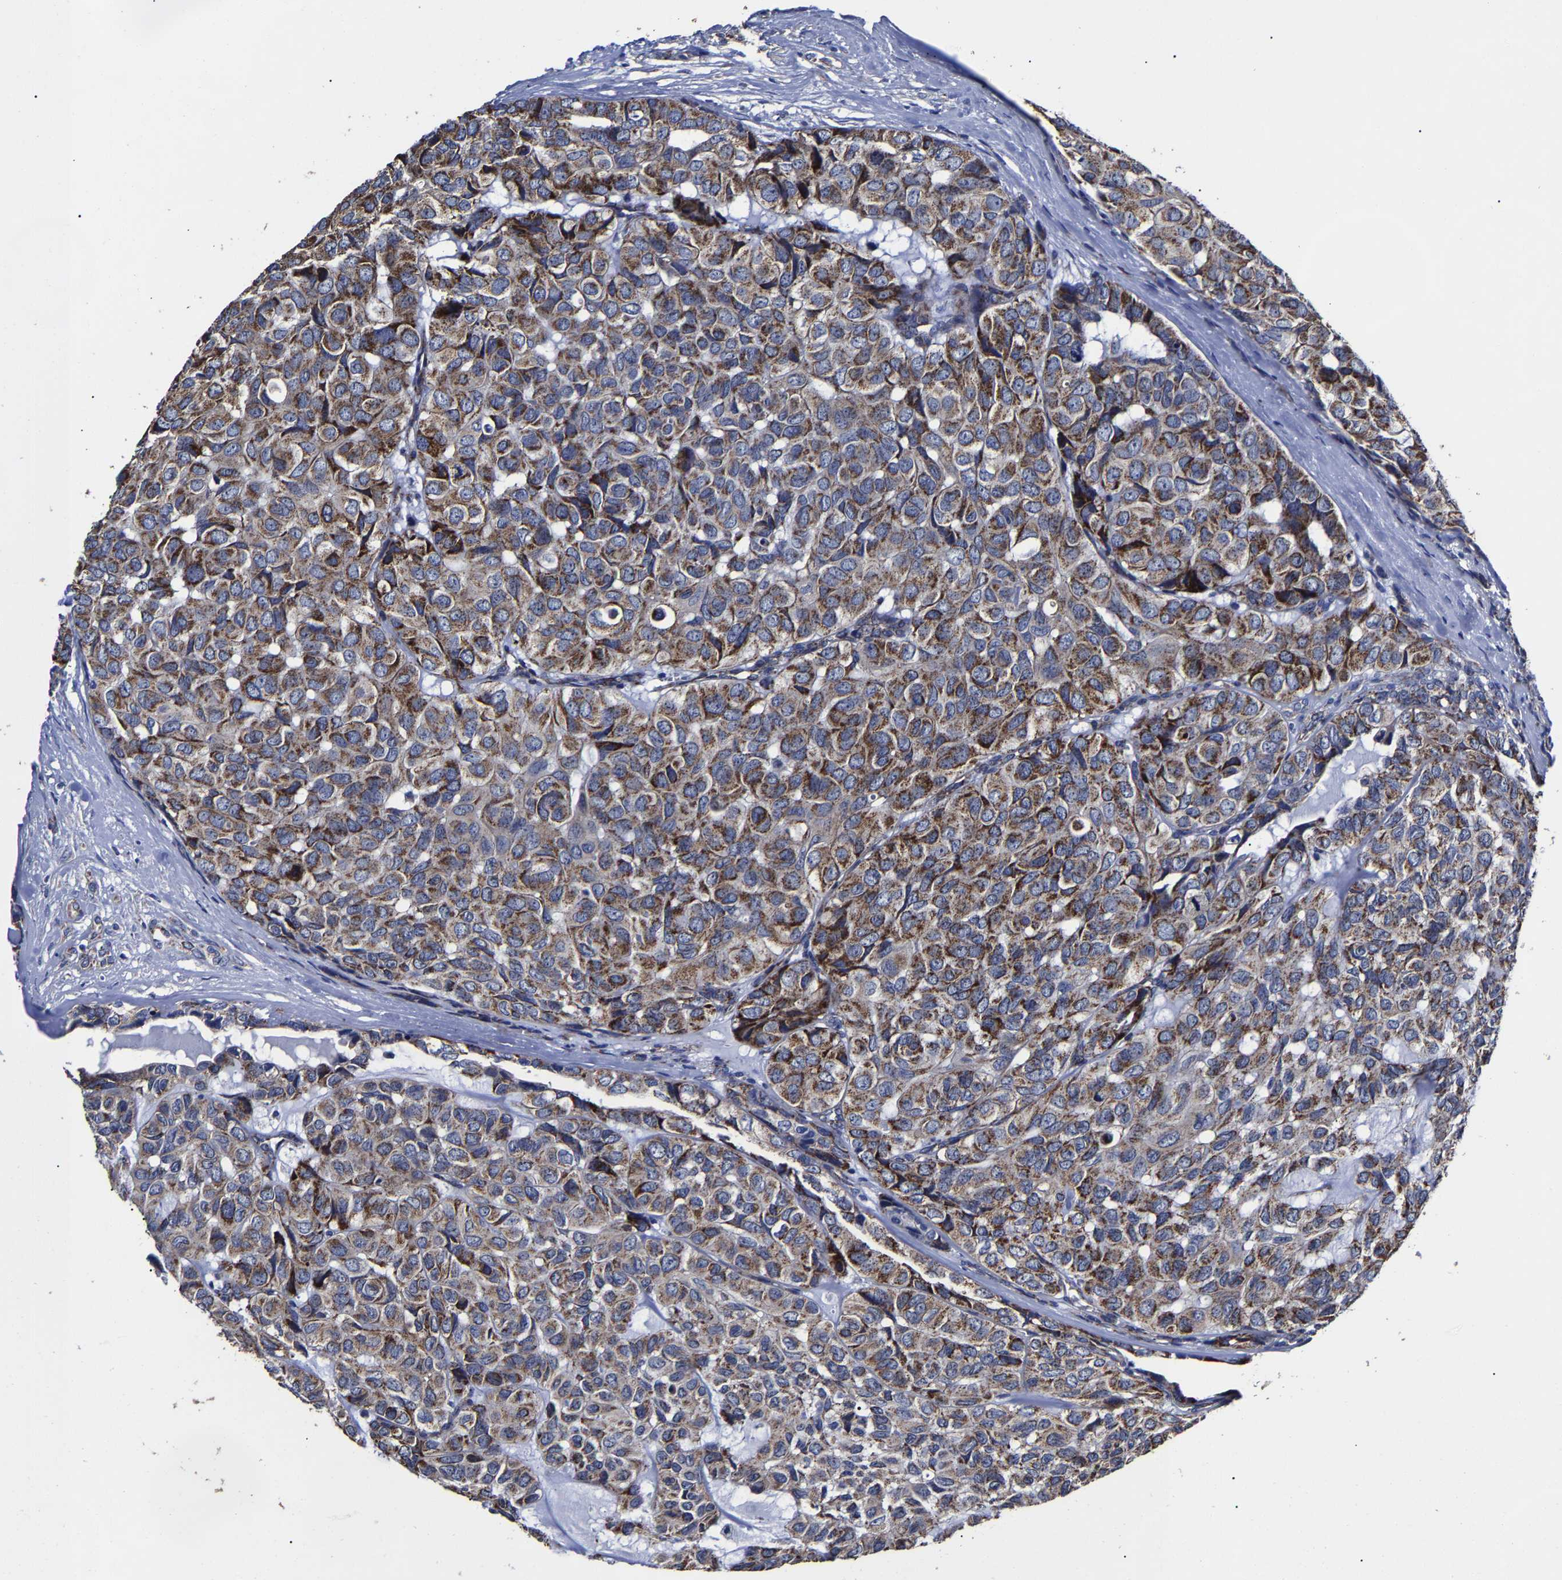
{"staining": {"intensity": "moderate", "quantity": ">75%", "location": "cytoplasmic/membranous"}, "tissue": "head and neck cancer", "cell_type": "Tumor cells", "image_type": "cancer", "snomed": [{"axis": "morphology", "description": "Adenocarcinoma, NOS"}, {"axis": "topography", "description": "Salivary gland, NOS"}, {"axis": "topography", "description": "Head-Neck"}], "caption": "Head and neck cancer (adenocarcinoma) was stained to show a protein in brown. There is medium levels of moderate cytoplasmic/membranous staining in about >75% of tumor cells. The staining is performed using DAB (3,3'-diaminobenzidine) brown chromogen to label protein expression. The nuclei are counter-stained blue using hematoxylin.", "gene": "AASS", "patient": {"sex": "female", "age": 76}}